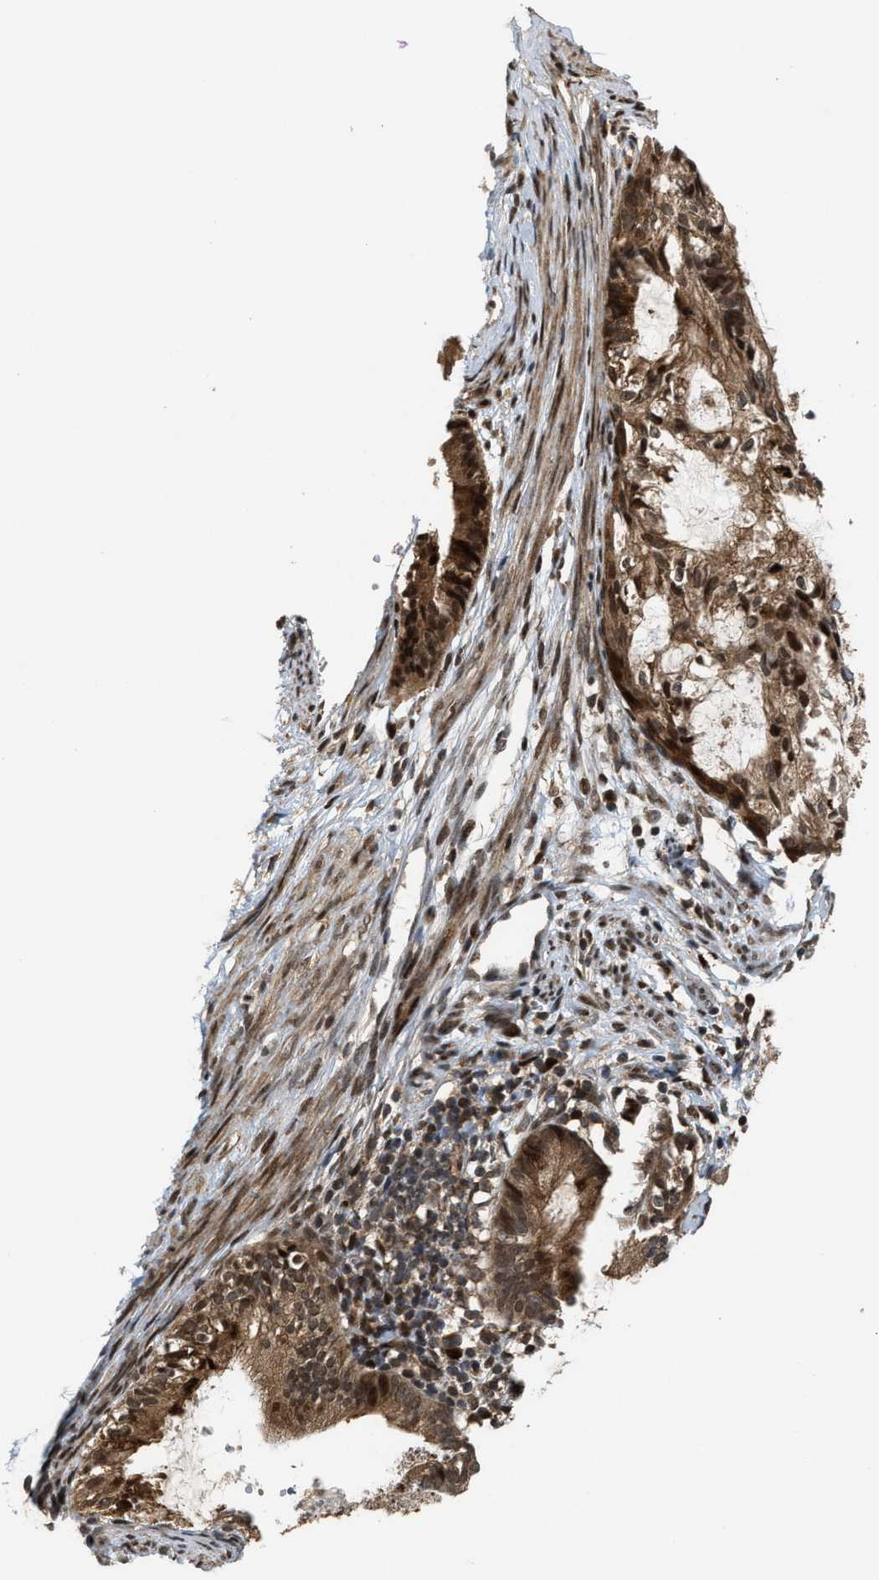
{"staining": {"intensity": "moderate", "quantity": ">75%", "location": "cytoplasmic/membranous,nuclear"}, "tissue": "cervical cancer", "cell_type": "Tumor cells", "image_type": "cancer", "snomed": [{"axis": "morphology", "description": "Normal tissue, NOS"}, {"axis": "morphology", "description": "Adenocarcinoma, NOS"}, {"axis": "topography", "description": "Cervix"}, {"axis": "topography", "description": "Endometrium"}], "caption": "This is a histology image of immunohistochemistry (IHC) staining of cervical cancer, which shows moderate positivity in the cytoplasmic/membranous and nuclear of tumor cells.", "gene": "ELP2", "patient": {"sex": "female", "age": 86}}